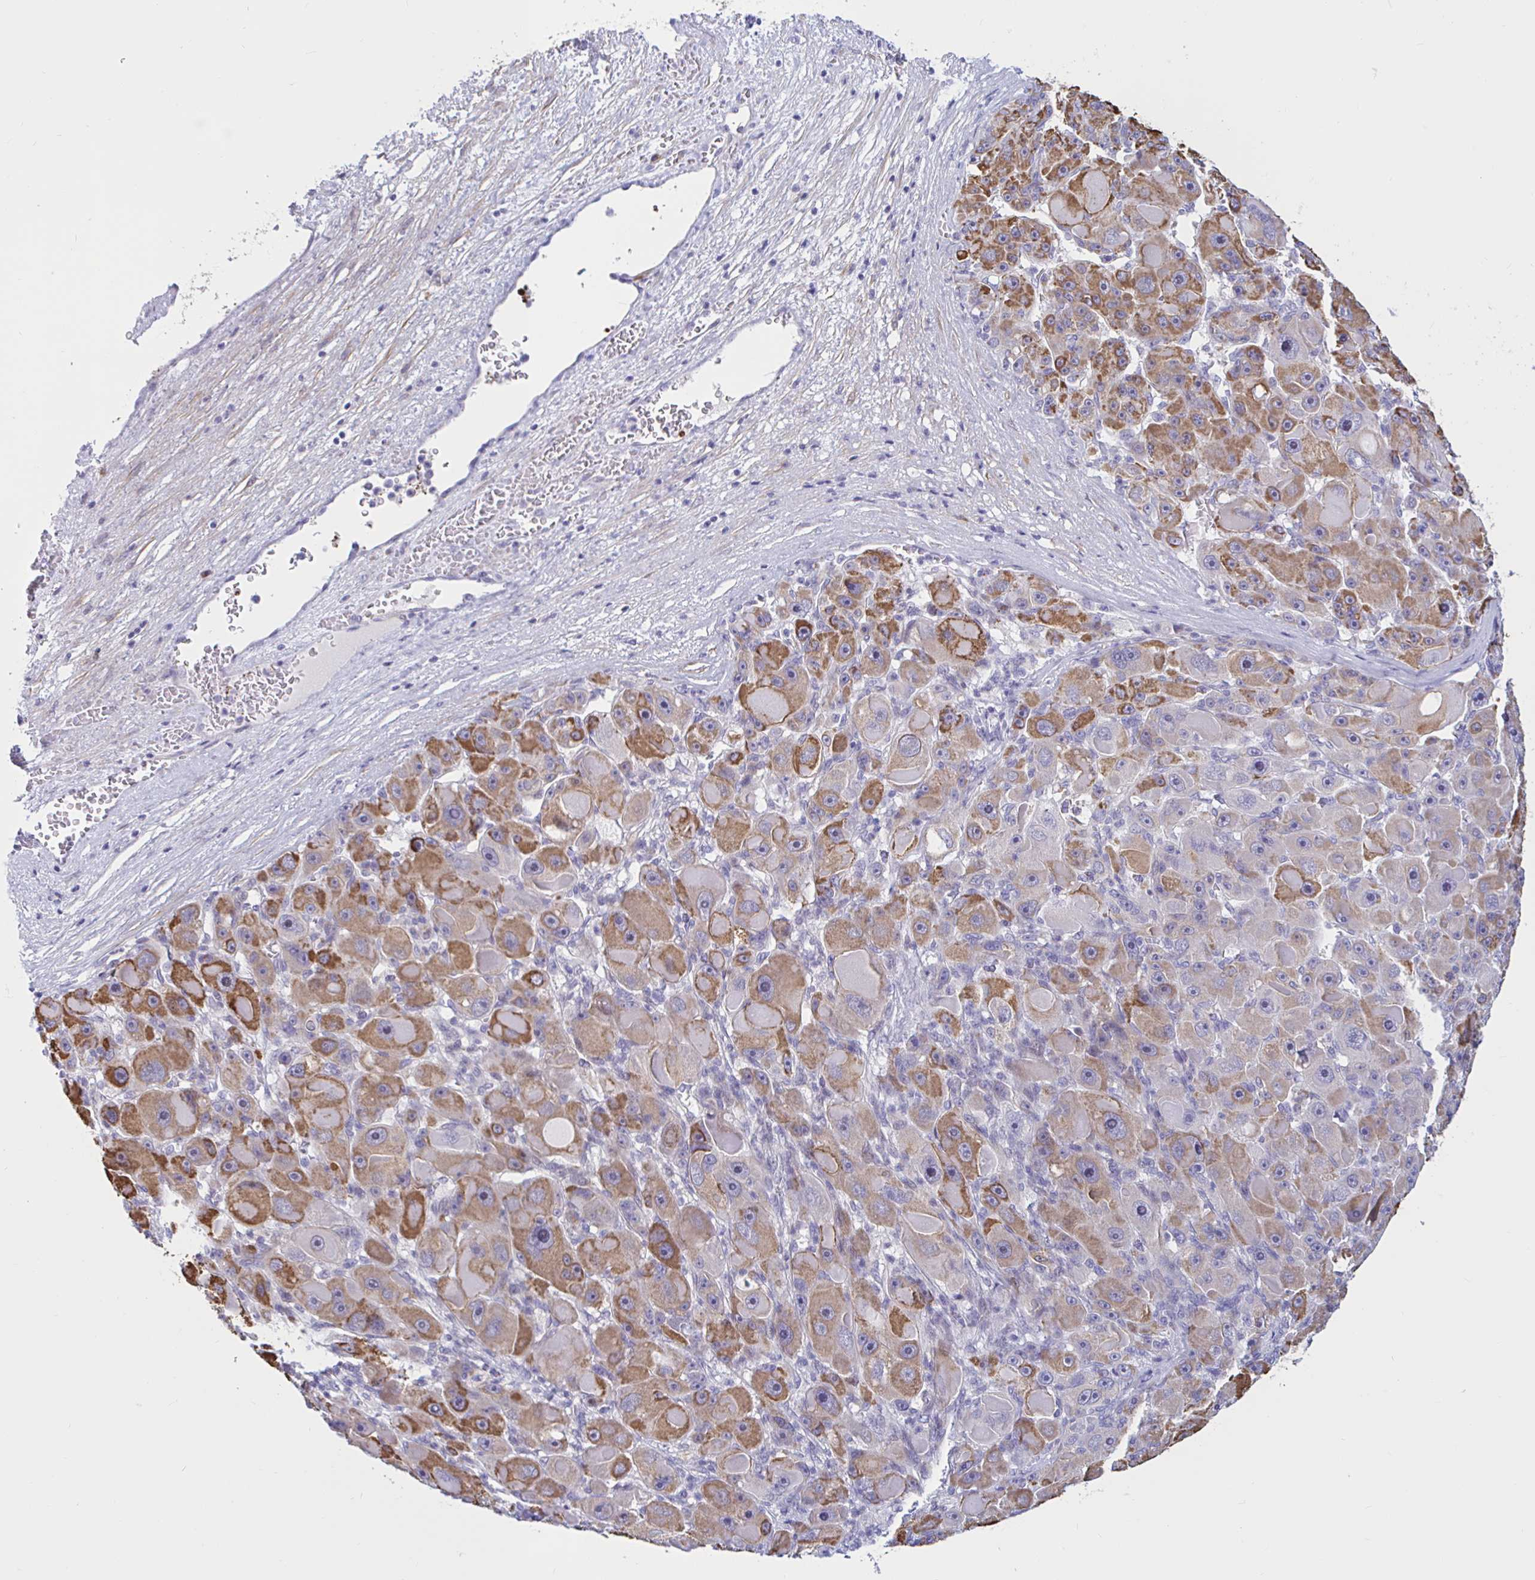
{"staining": {"intensity": "moderate", "quantity": ">75%", "location": "cytoplasmic/membranous"}, "tissue": "liver cancer", "cell_type": "Tumor cells", "image_type": "cancer", "snomed": [{"axis": "morphology", "description": "Carcinoma, Hepatocellular, NOS"}, {"axis": "topography", "description": "Liver"}], "caption": "Immunohistochemistry staining of liver cancer, which demonstrates medium levels of moderate cytoplasmic/membranous staining in approximately >75% of tumor cells indicating moderate cytoplasmic/membranous protein staining. The staining was performed using DAB (3,3'-diaminobenzidine) (brown) for protein detection and nuclei were counterstained in hematoxylin (blue).", "gene": "NBPF3", "patient": {"sex": "male", "age": 76}}